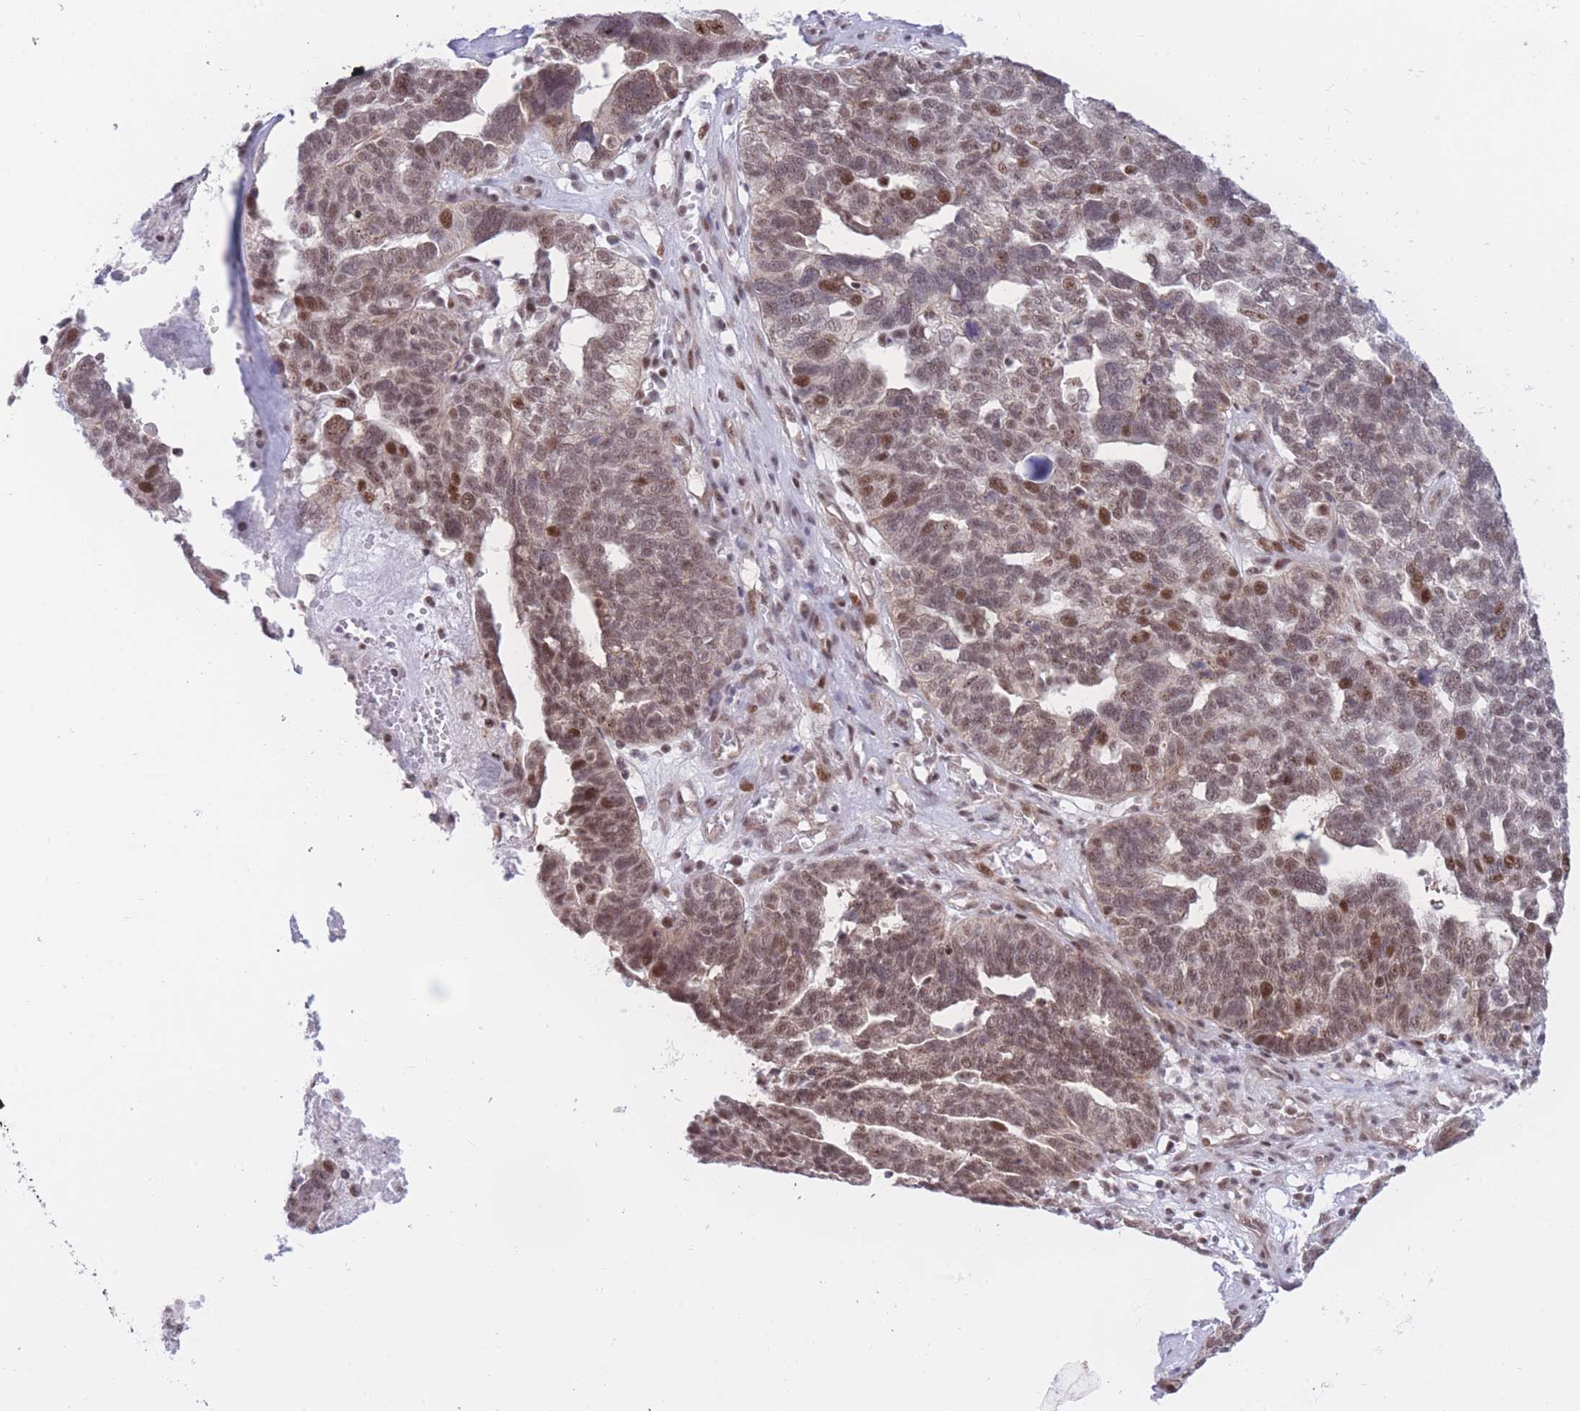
{"staining": {"intensity": "moderate", "quantity": ">75%", "location": "nuclear"}, "tissue": "ovarian cancer", "cell_type": "Tumor cells", "image_type": "cancer", "snomed": [{"axis": "morphology", "description": "Cystadenocarcinoma, serous, NOS"}, {"axis": "topography", "description": "Ovary"}], "caption": "This micrograph reveals IHC staining of human ovarian serous cystadenocarcinoma, with medium moderate nuclear staining in about >75% of tumor cells.", "gene": "PCIF1", "patient": {"sex": "female", "age": 59}}